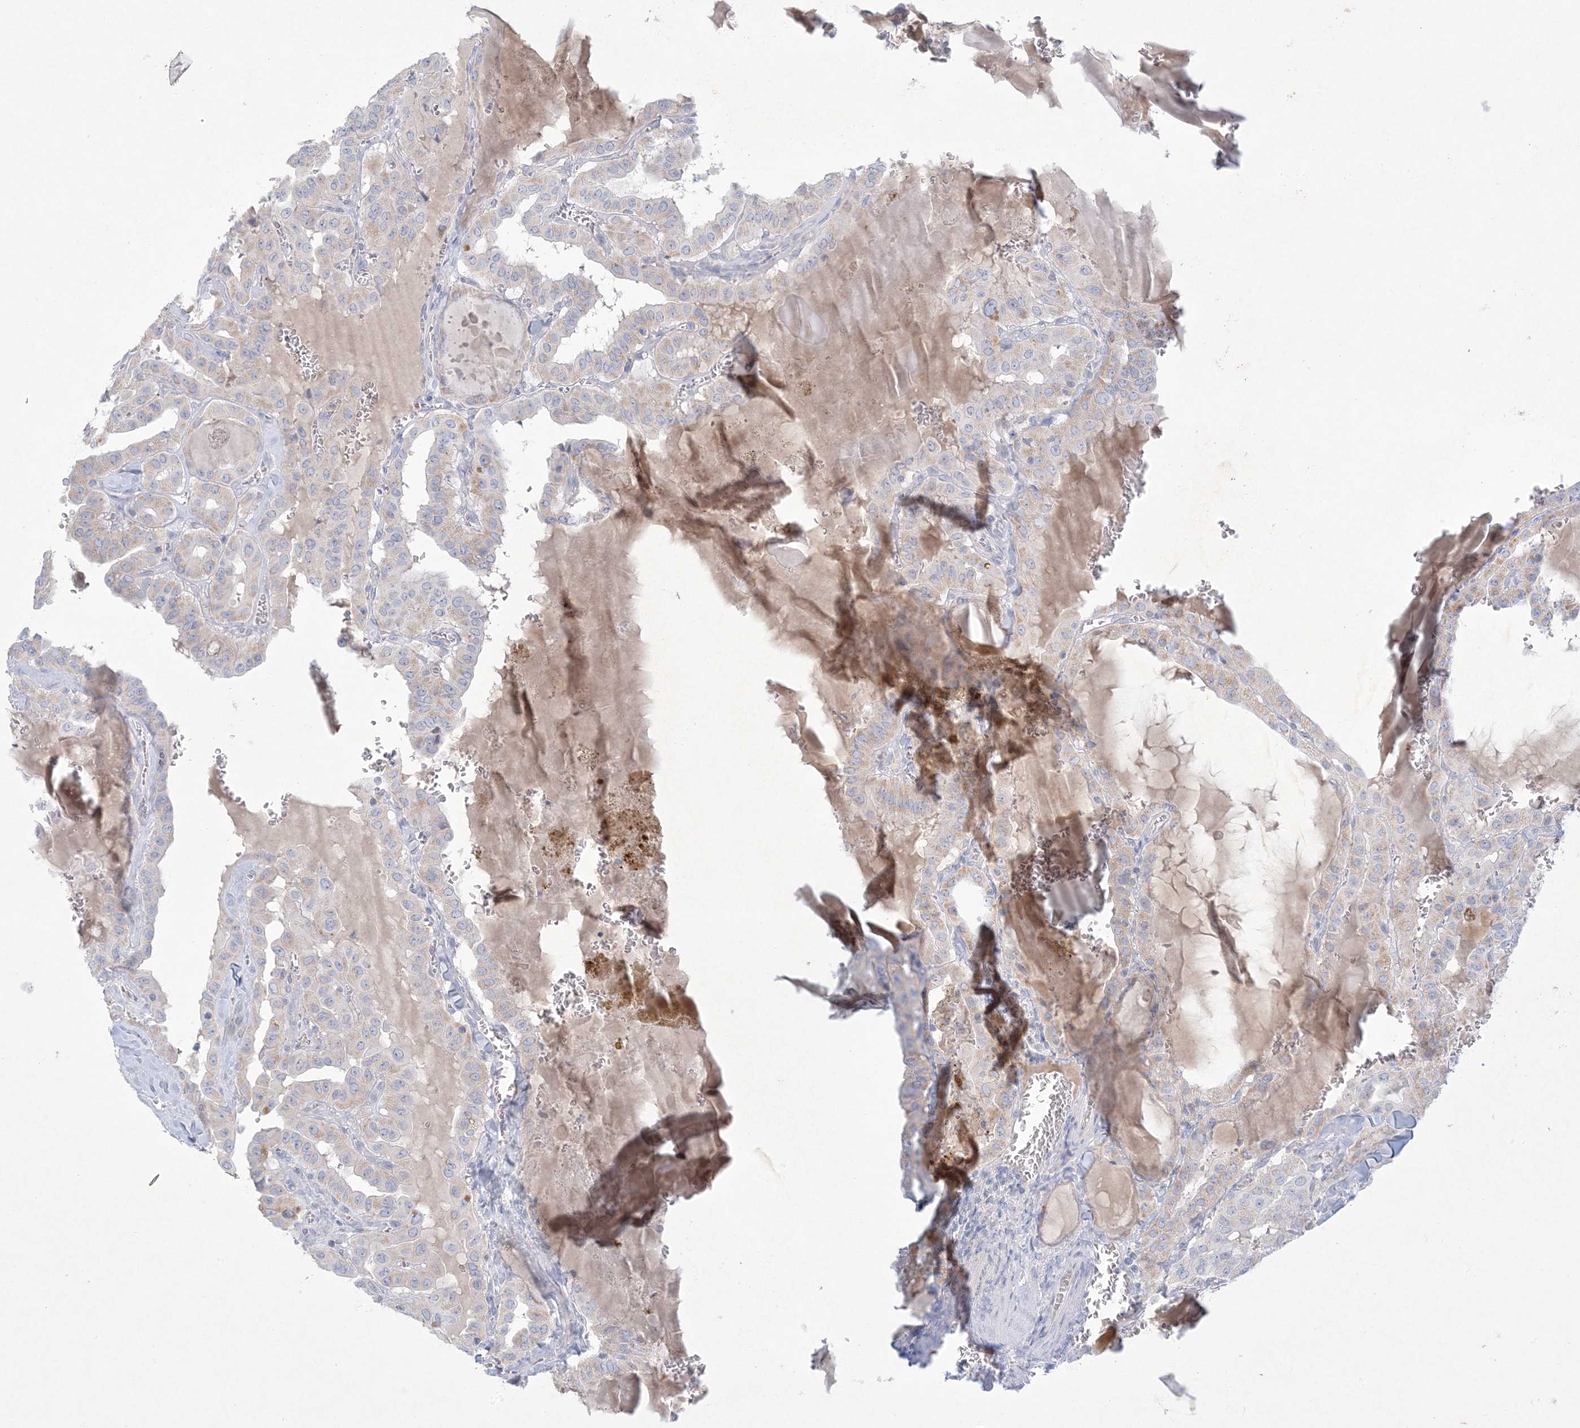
{"staining": {"intensity": "negative", "quantity": "none", "location": "none"}, "tissue": "thyroid cancer", "cell_type": "Tumor cells", "image_type": "cancer", "snomed": [{"axis": "morphology", "description": "Papillary adenocarcinoma, NOS"}, {"axis": "topography", "description": "Thyroid gland"}], "caption": "Tumor cells show no significant protein expression in papillary adenocarcinoma (thyroid). The staining was performed using DAB to visualize the protein expression in brown, while the nuclei were stained in blue with hematoxylin (Magnification: 20x).", "gene": "KCTD6", "patient": {"sex": "male", "age": 52}}